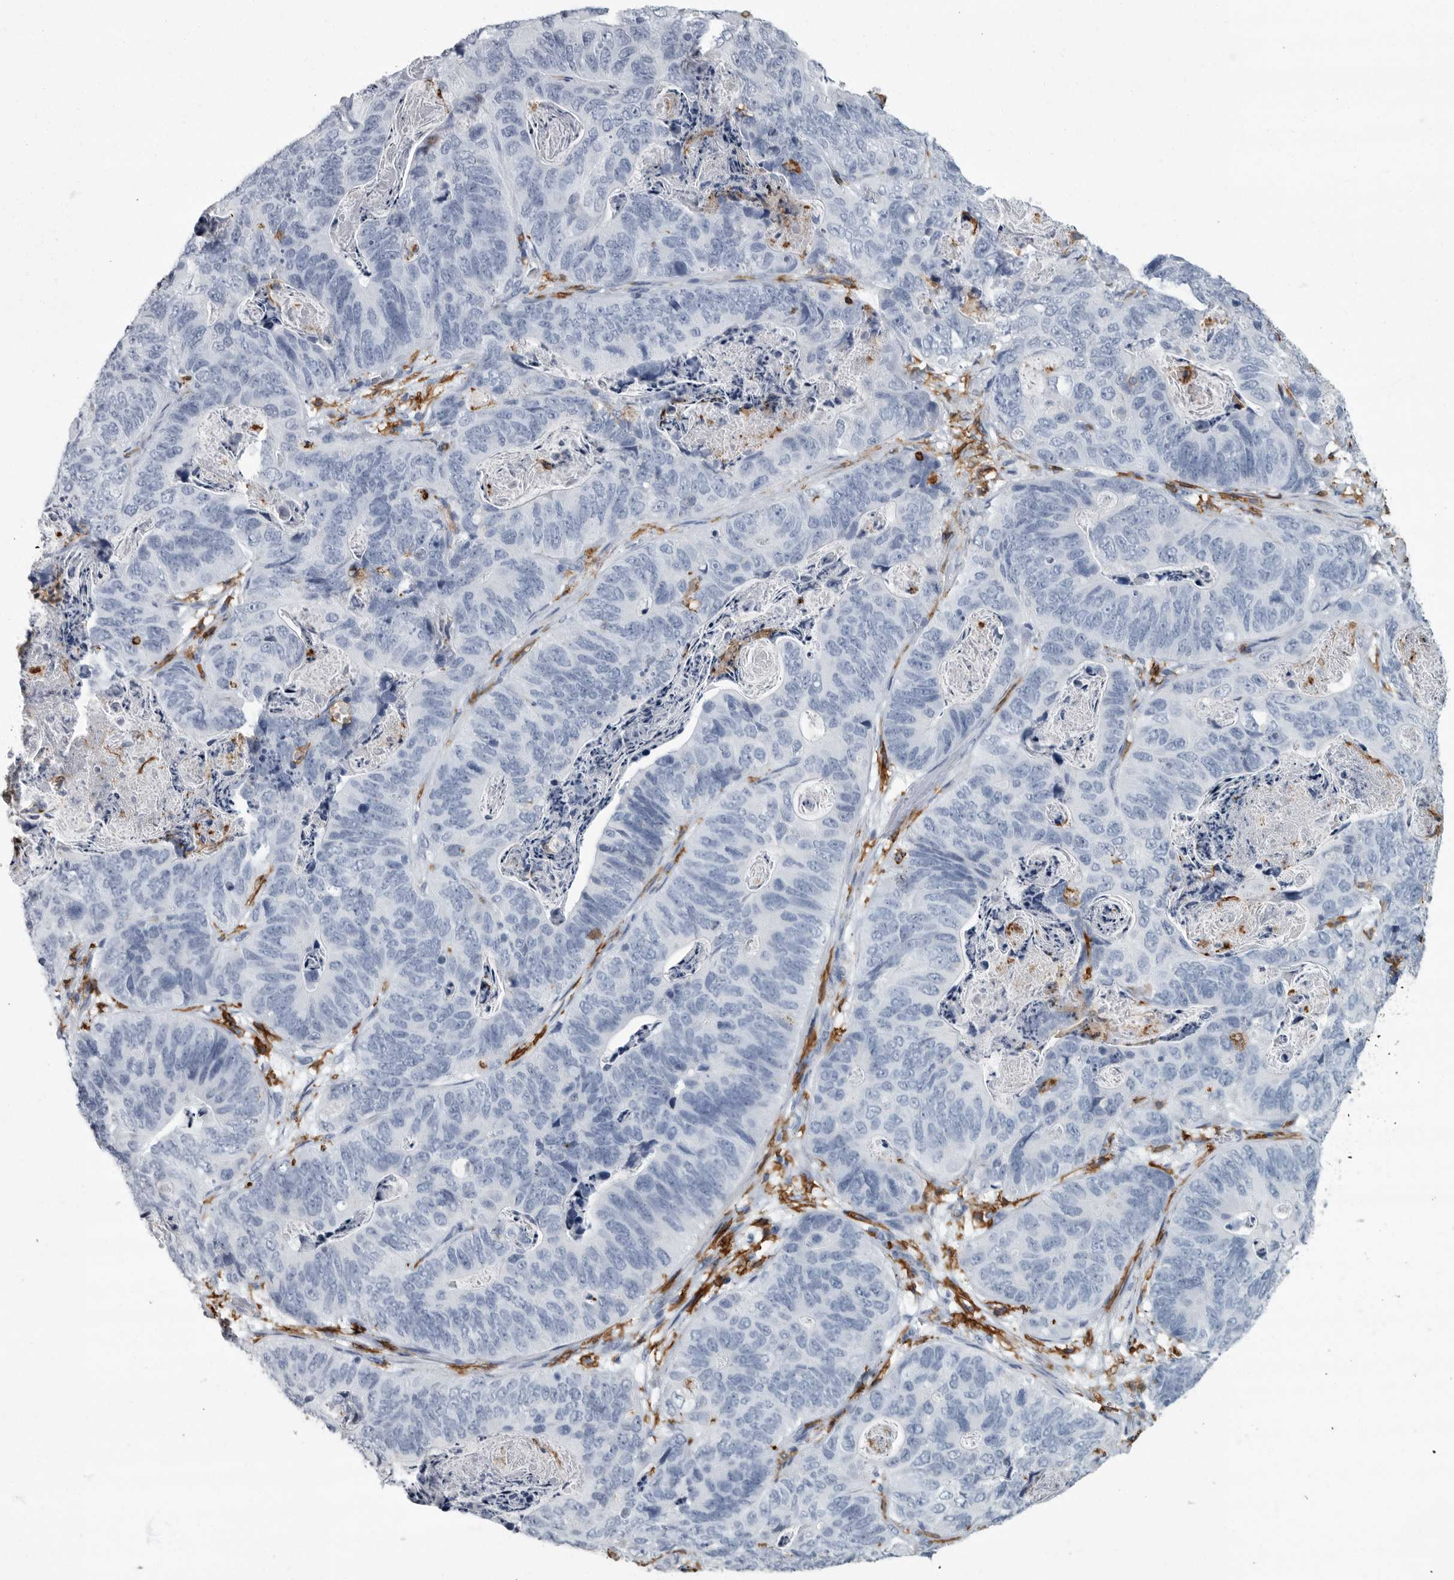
{"staining": {"intensity": "negative", "quantity": "none", "location": "none"}, "tissue": "stomach cancer", "cell_type": "Tumor cells", "image_type": "cancer", "snomed": [{"axis": "morphology", "description": "Normal tissue, NOS"}, {"axis": "morphology", "description": "Adenocarcinoma, NOS"}, {"axis": "topography", "description": "Stomach"}], "caption": "Tumor cells show no significant protein positivity in stomach cancer (adenocarcinoma). (Brightfield microscopy of DAB IHC at high magnification).", "gene": "FCER1G", "patient": {"sex": "female", "age": 89}}